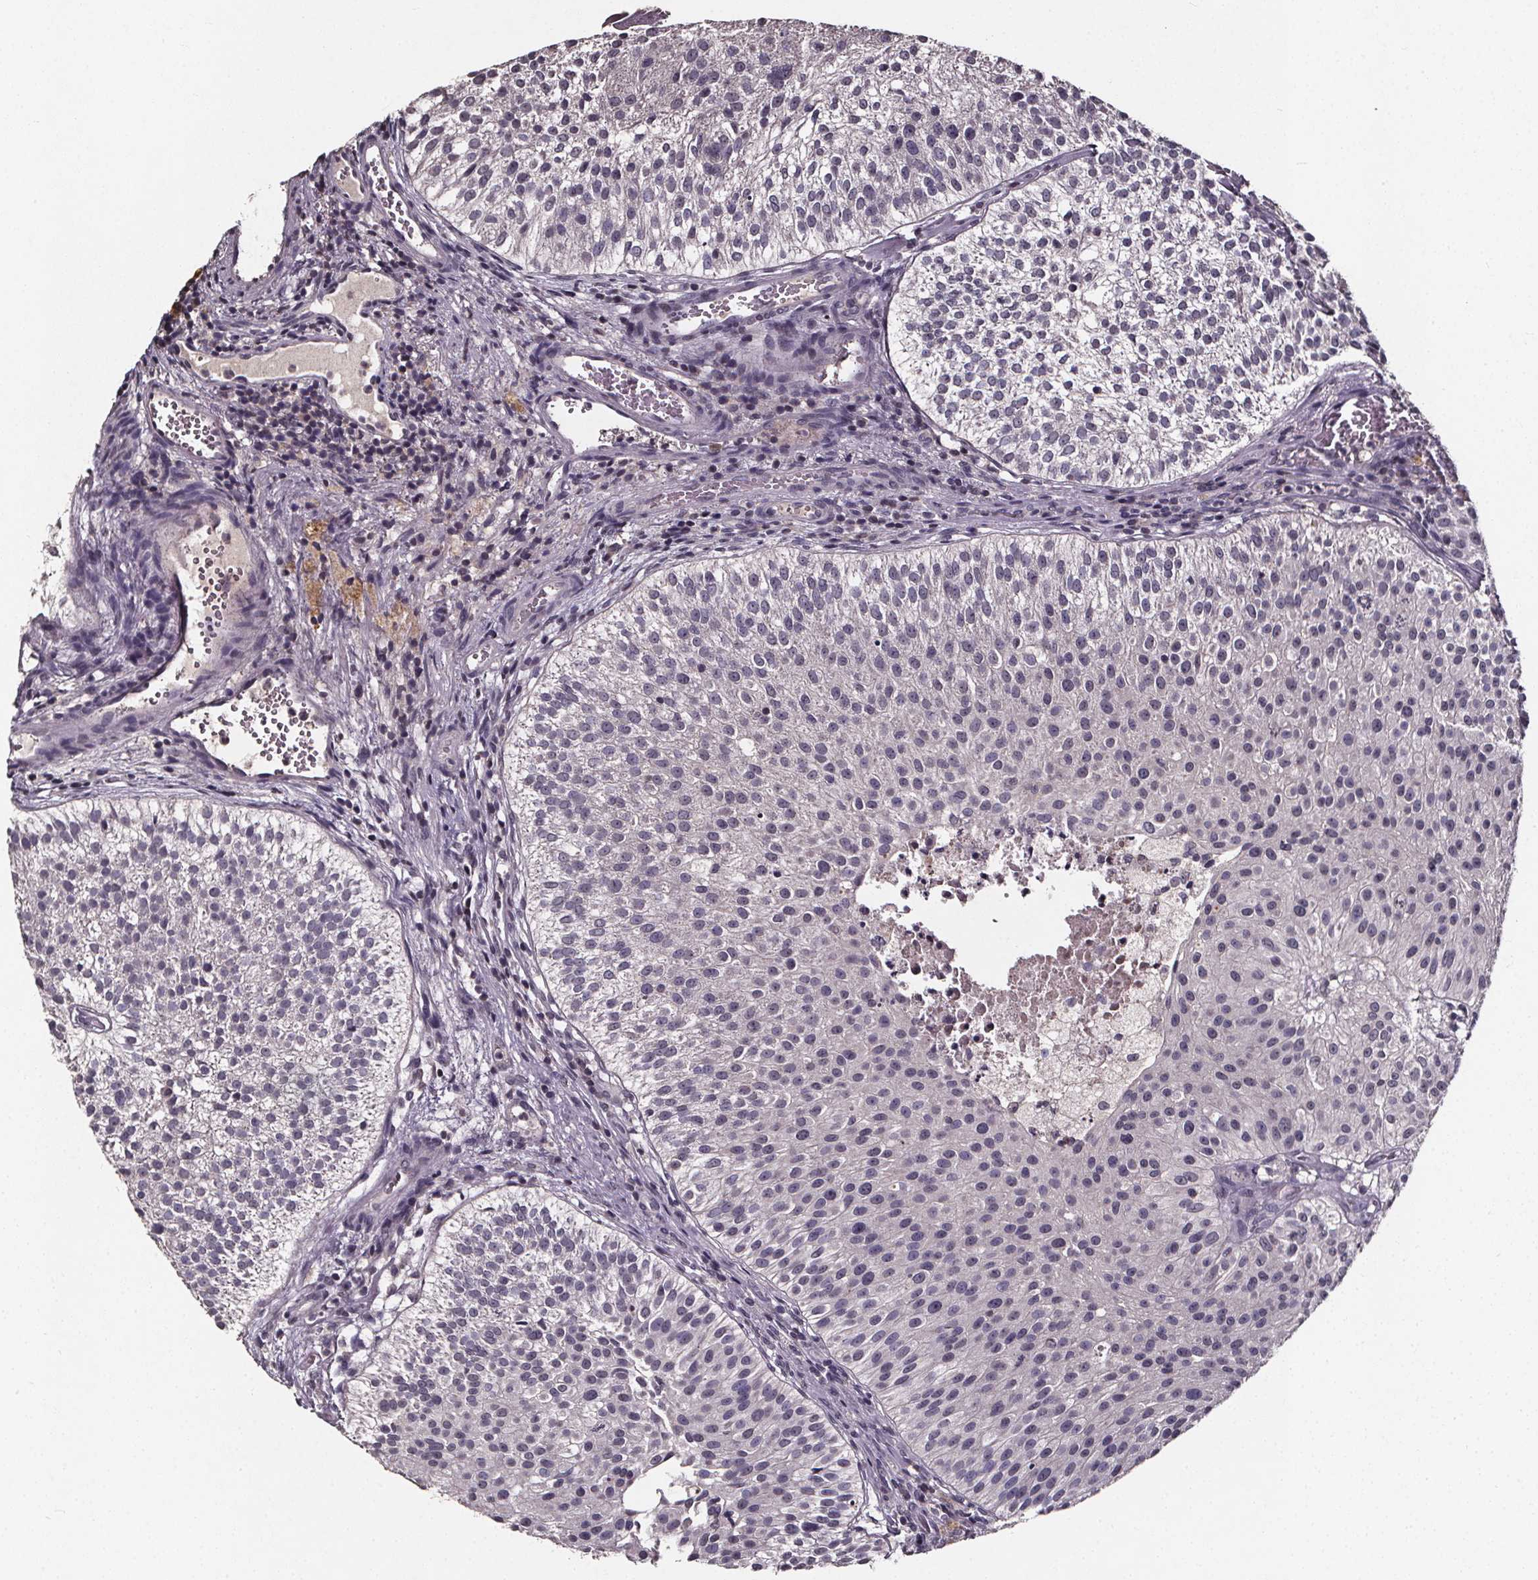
{"staining": {"intensity": "negative", "quantity": "none", "location": "none"}, "tissue": "urothelial cancer", "cell_type": "Tumor cells", "image_type": "cancer", "snomed": [{"axis": "morphology", "description": "Urothelial carcinoma, Low grade"}, {"axis": "topography", "description": "Urinary bladder"}], "caption": "Immunohistochemistry image of neoplastic tissue: low-grade urothelial carcinoma stained with DAB (3,3'-diaminobenzidine) reveals no significant protein staining in tumor cells. (DAB immunohistochemistry, high magnification).", "gene": "SPAG8", "patient": {"sex": "female", "age": 87}}